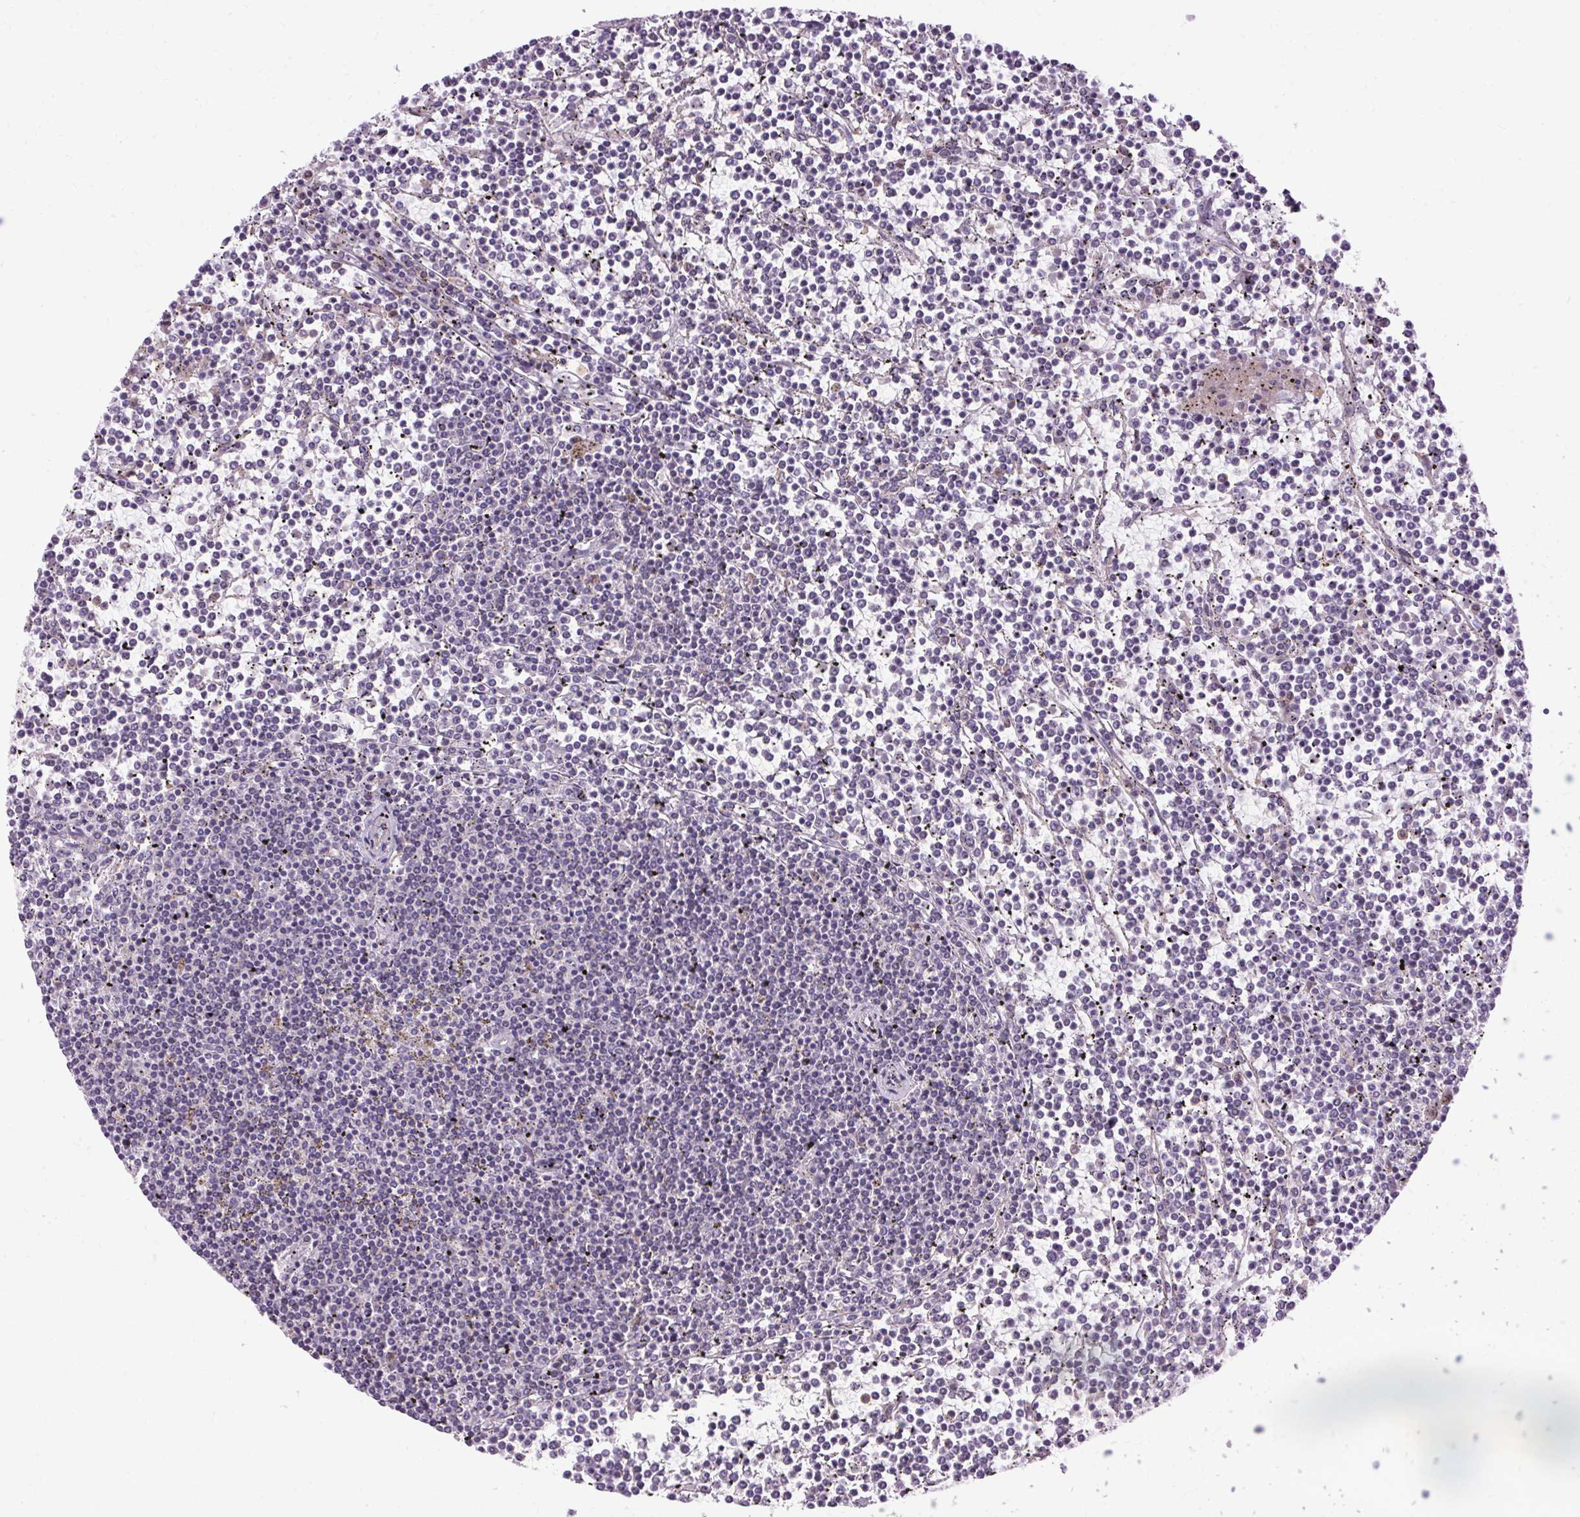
{"staining": {"intensity": "negative", "quantity": "none", "location": "none"}, "tissue": "lymphoma", "cell_type": "Tumor cells", "image_type": "cancer", "snomed": [{"axis": "morphology", "description": "Malignant lymphoma, non-Hodgkin's type, Low grade"}, {"axis": "topography", "description": "Spleen"}], "caption": "The immunohistochemistry micrograph has no significant expression in tumor cells of low-grade malignant lymphoma, non-Hodgkin's type tissue.", "gene": "TM6SF1", "patient": {"sex": "female", "age": 19}}